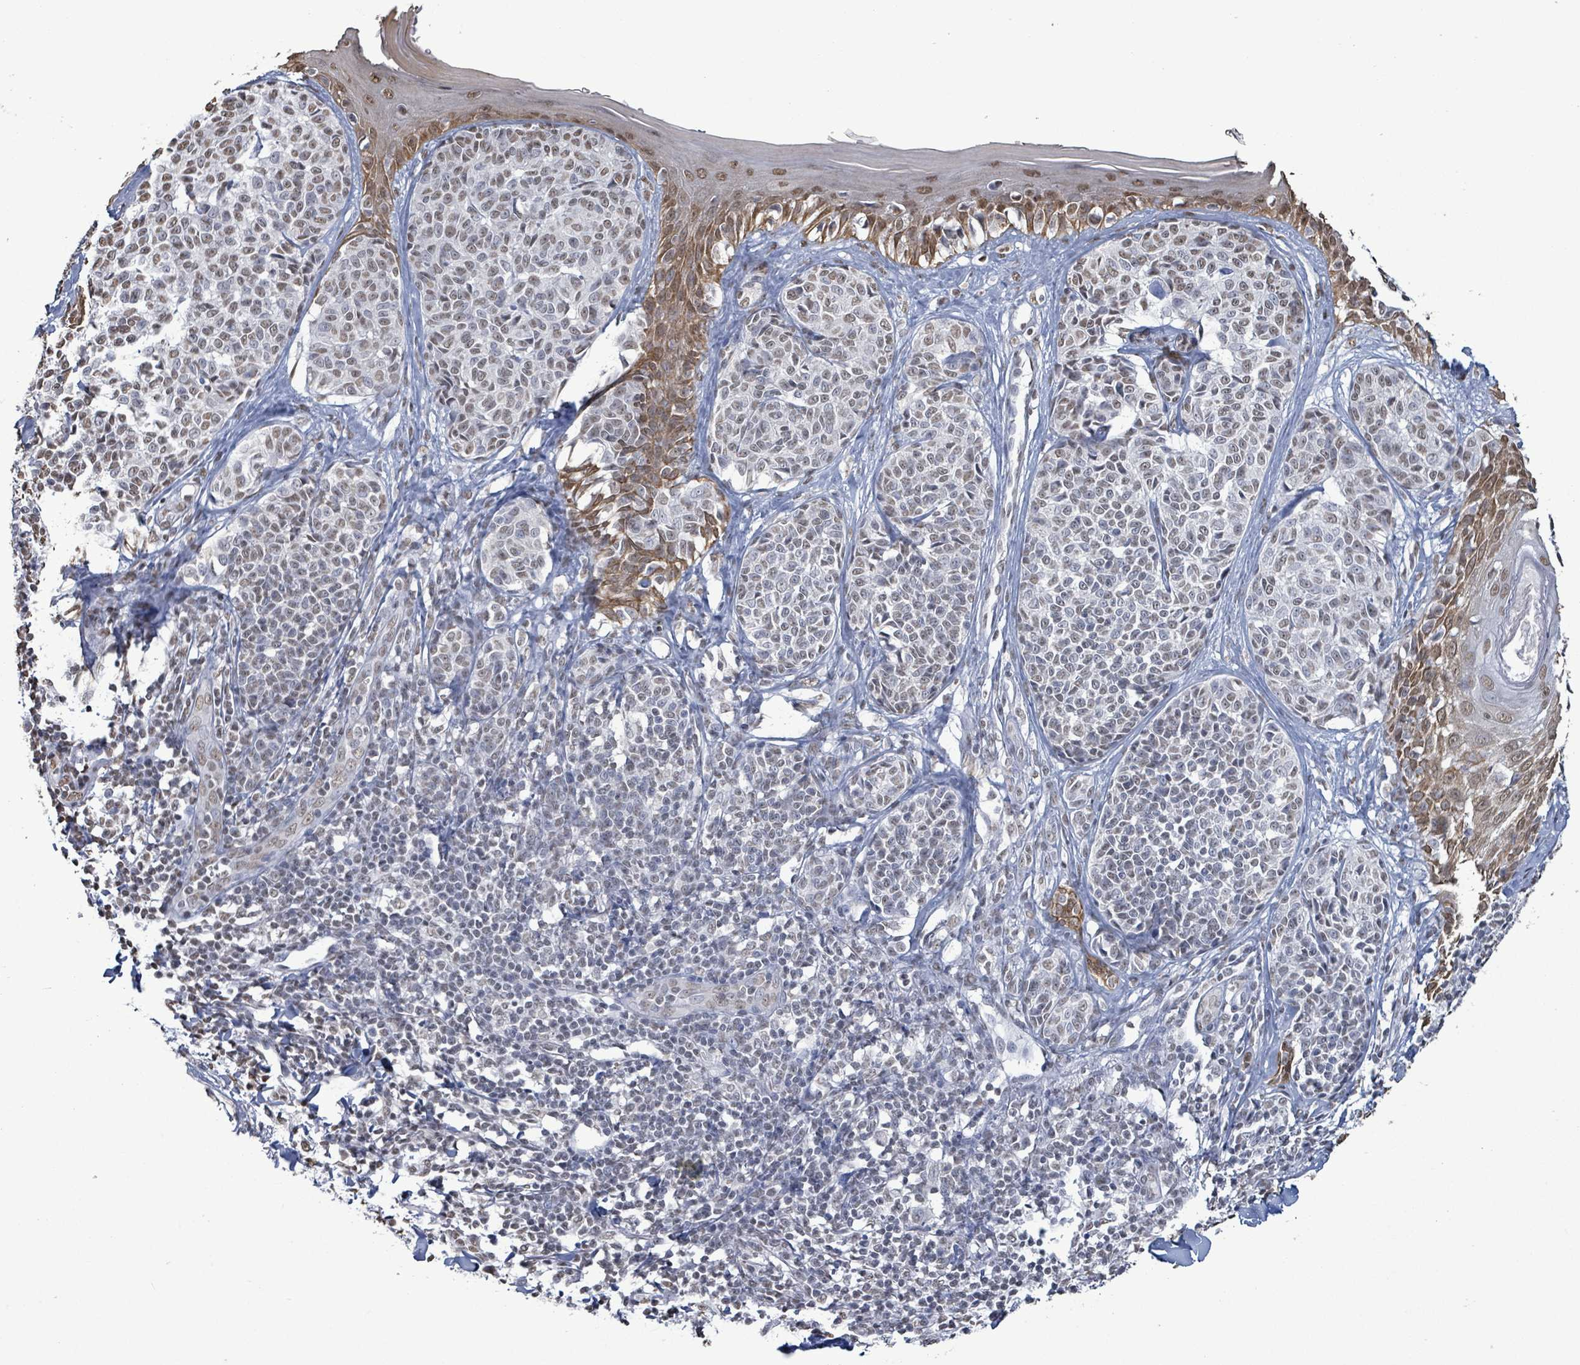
{"staining": {"intensity": "weak", "quantity": "<25%", "location": "nuclear"}, "tissue": "melanoma", "cell_type": "Tumor cells", "image_type": "cancer", "snomed": [{"axis": "morphology", "description": "Malignant melanoma, NOS"}, {"axis": "topography", "description": "Skin of upper extremity"}], "caption": "Malignant melanoma stained for a protein using immunohistochemistry demonstrates no expression tumor cells.", "gene": "SAMD14", "patient": {"sex": "male", "age": 40}}